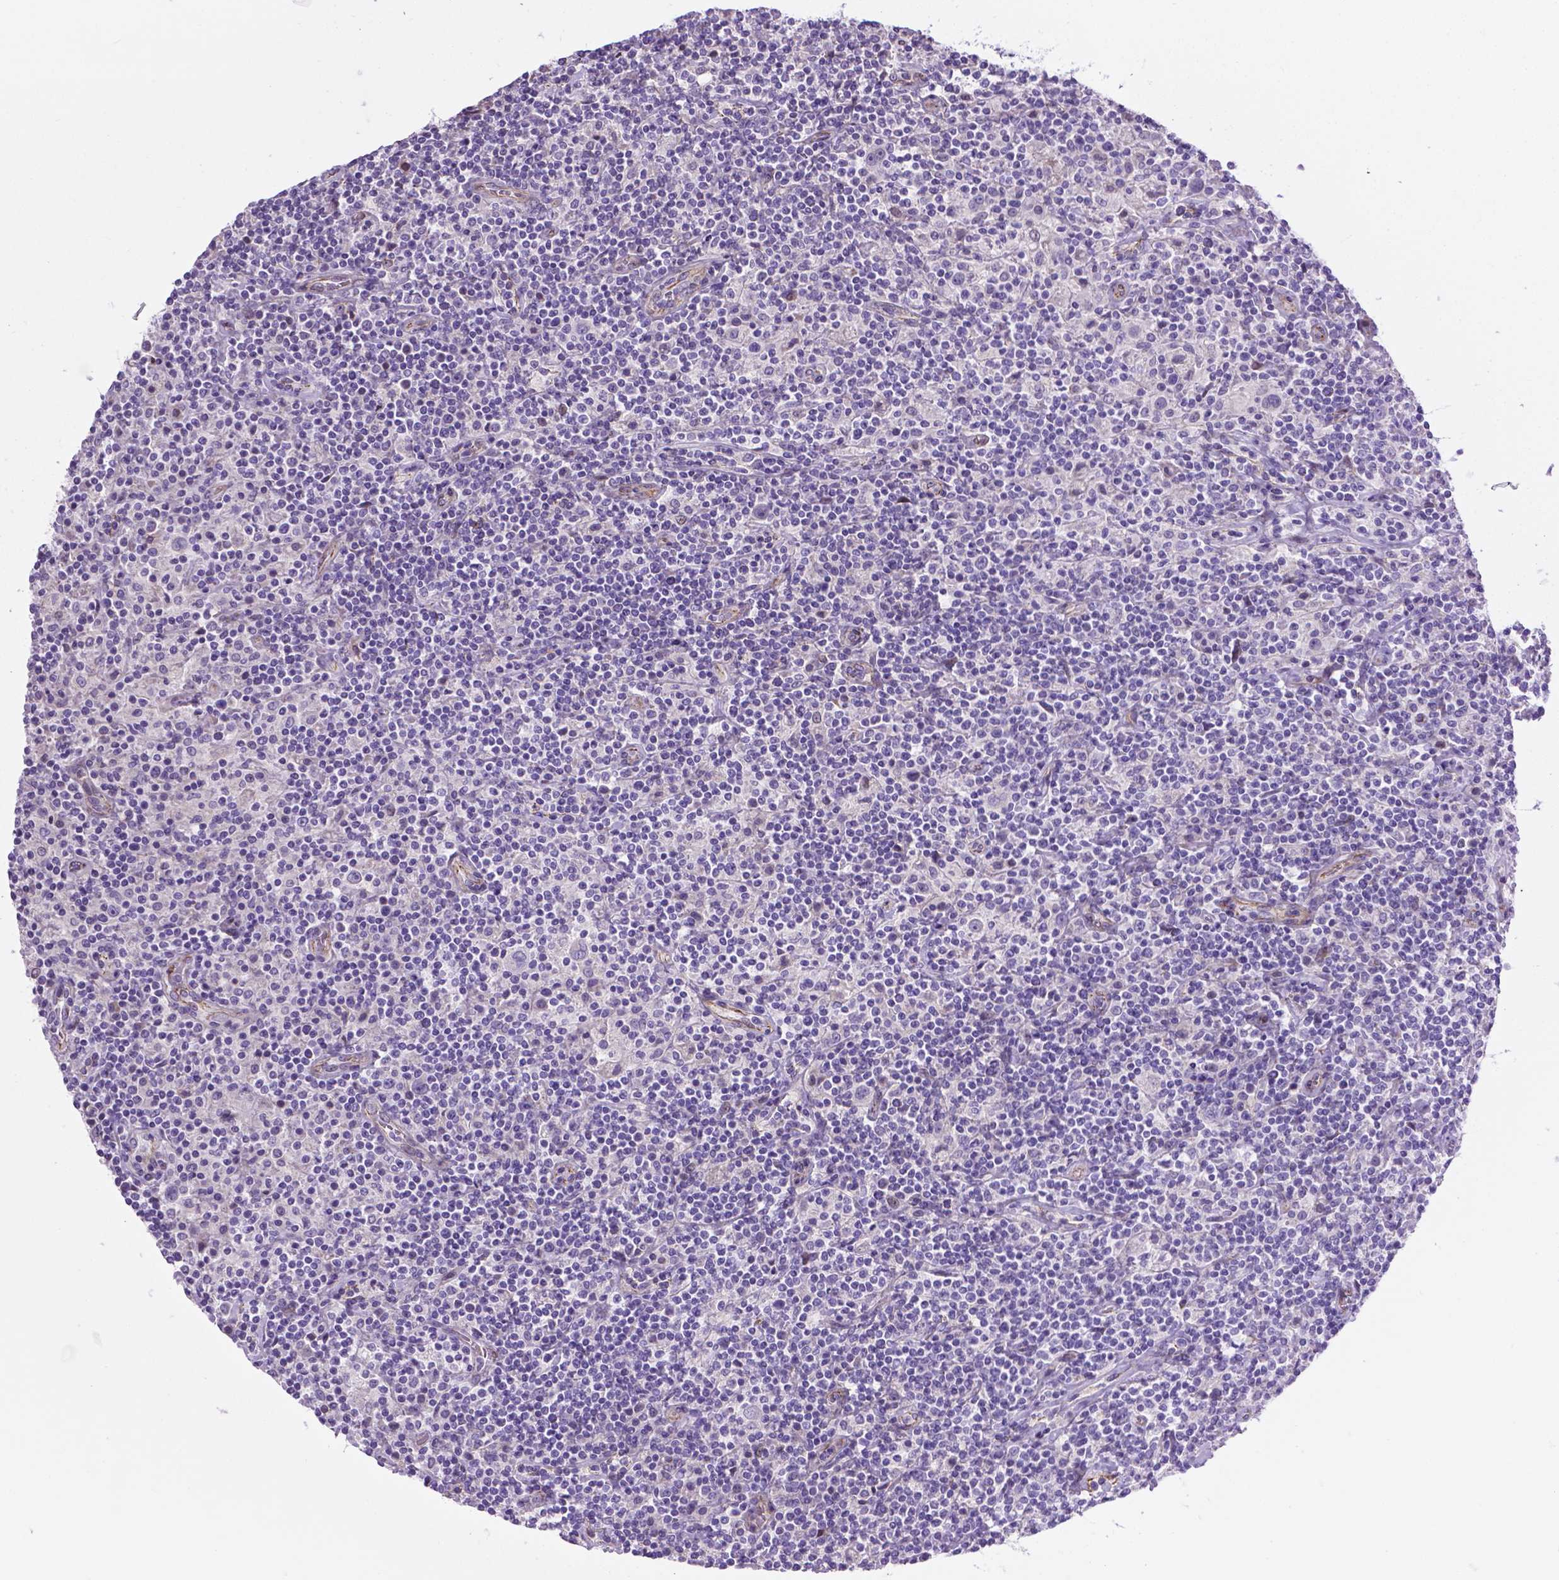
{"staining": {"intensity": "negative", "quantity": "none", "location": "none"}, "tissue": "lymphoma", "cell_type": "Tumor cells", "image_type": "cancer", "snomed": [{"axis": "morphology", "description": "Hodgkin's disease, NOS"}, {"axis": "topography", "description": "Lymph node"}], "caption": "Immunohistochemical staining of lymphoma demonstrates no significant expression in tumor cells.", "gene": "CCER2", "patient": {"sex": "male", "age": 70}}